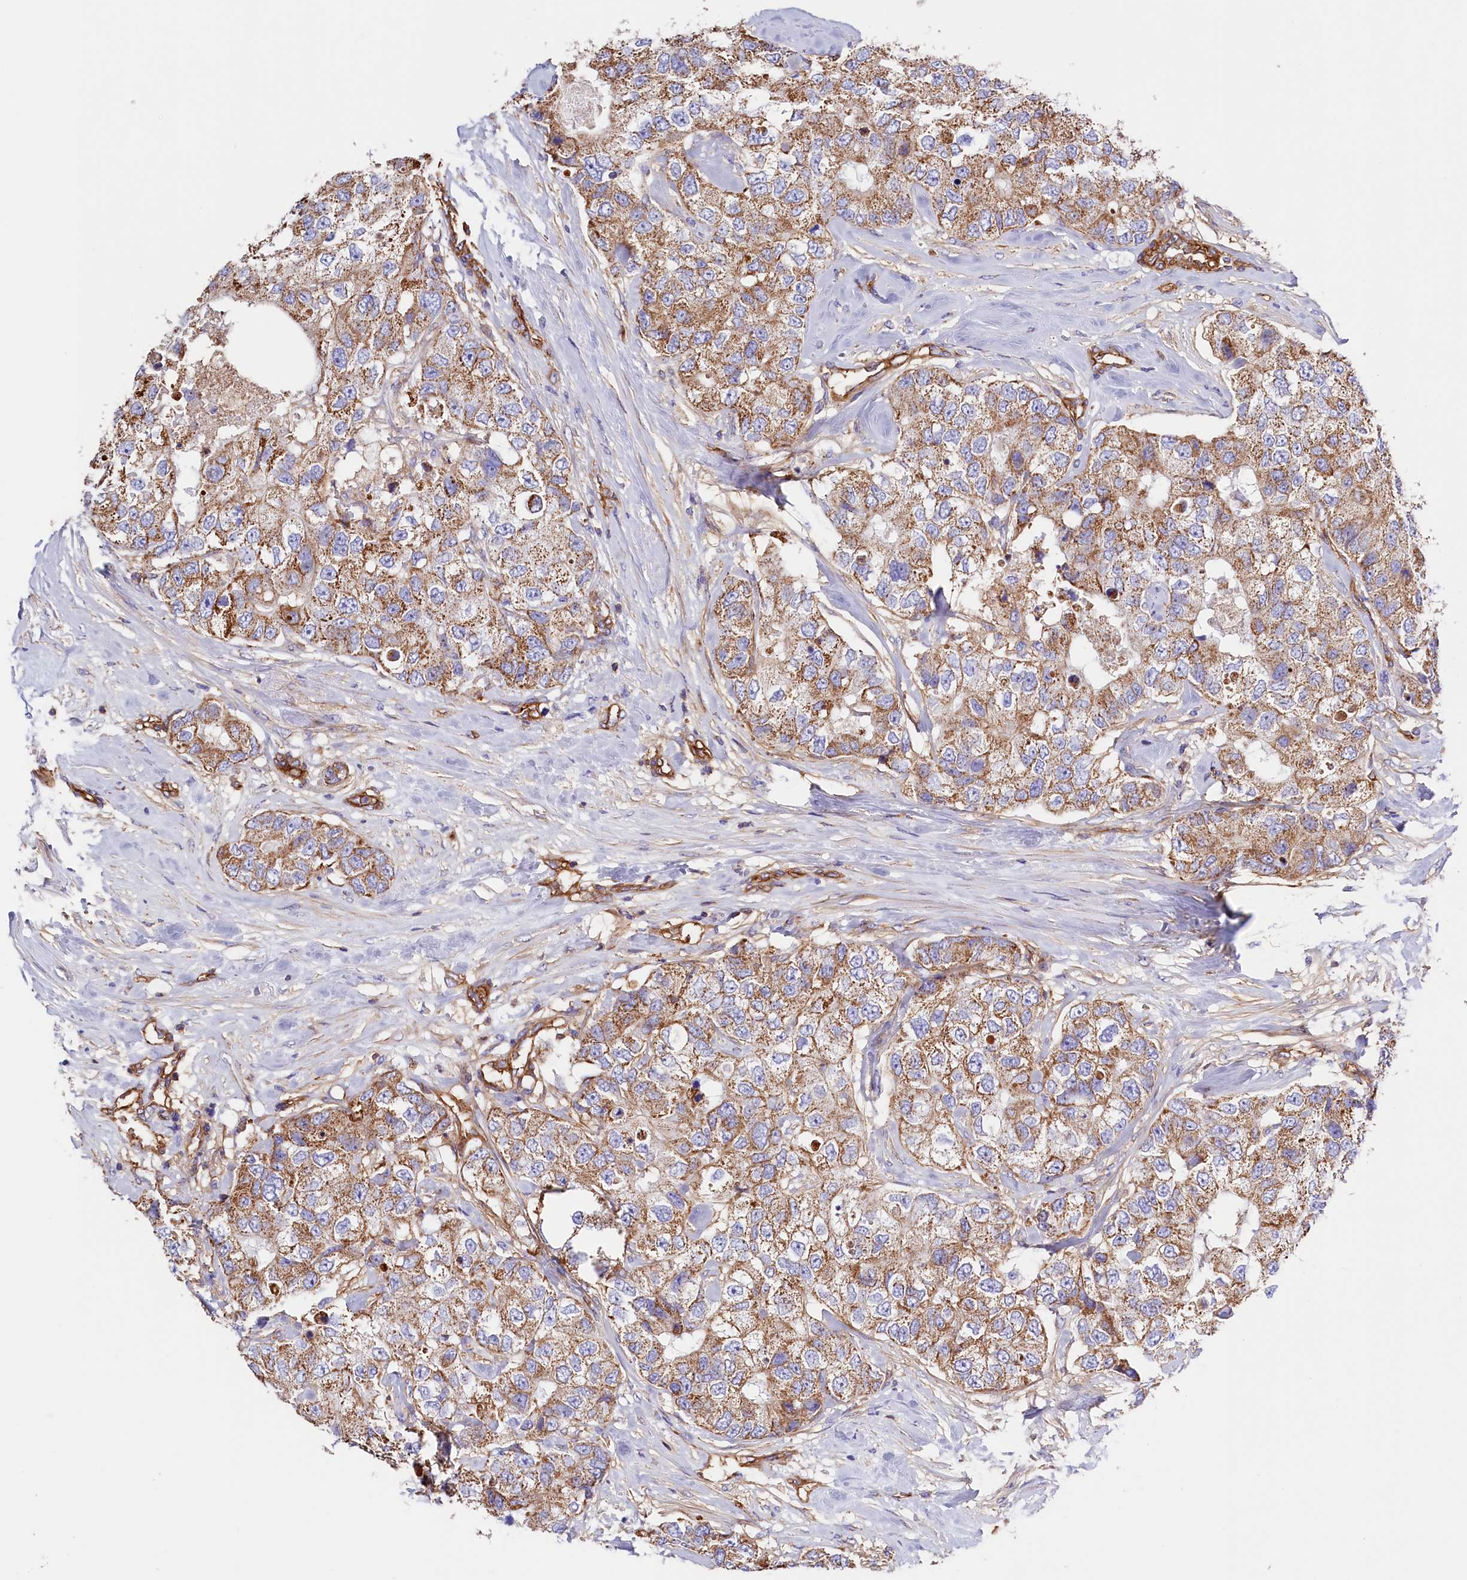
{"staining": {"intensity": "moderate", "quantity": ">75%", "location": "cytoplasmic/membranous"}, "tissue": "breast cancer", "cell_type": "Tumor cells", "image_type": "cancer", "snomed": [{"axis": "morphology", "description": "Duct carcinoma"}, {"axis": "topography", "description": "Breast"}], "caption": "IHC of breast intraductal carcinoma shows medium levels of moderate cytoplasmic/membranous positivity in approximately >75% of tumor cells. (brown staining indicates protein expression, while blue staining denotes nuclei).", "gene": "ATP2B4", "patient": {"sex": "female", "age": 62}}